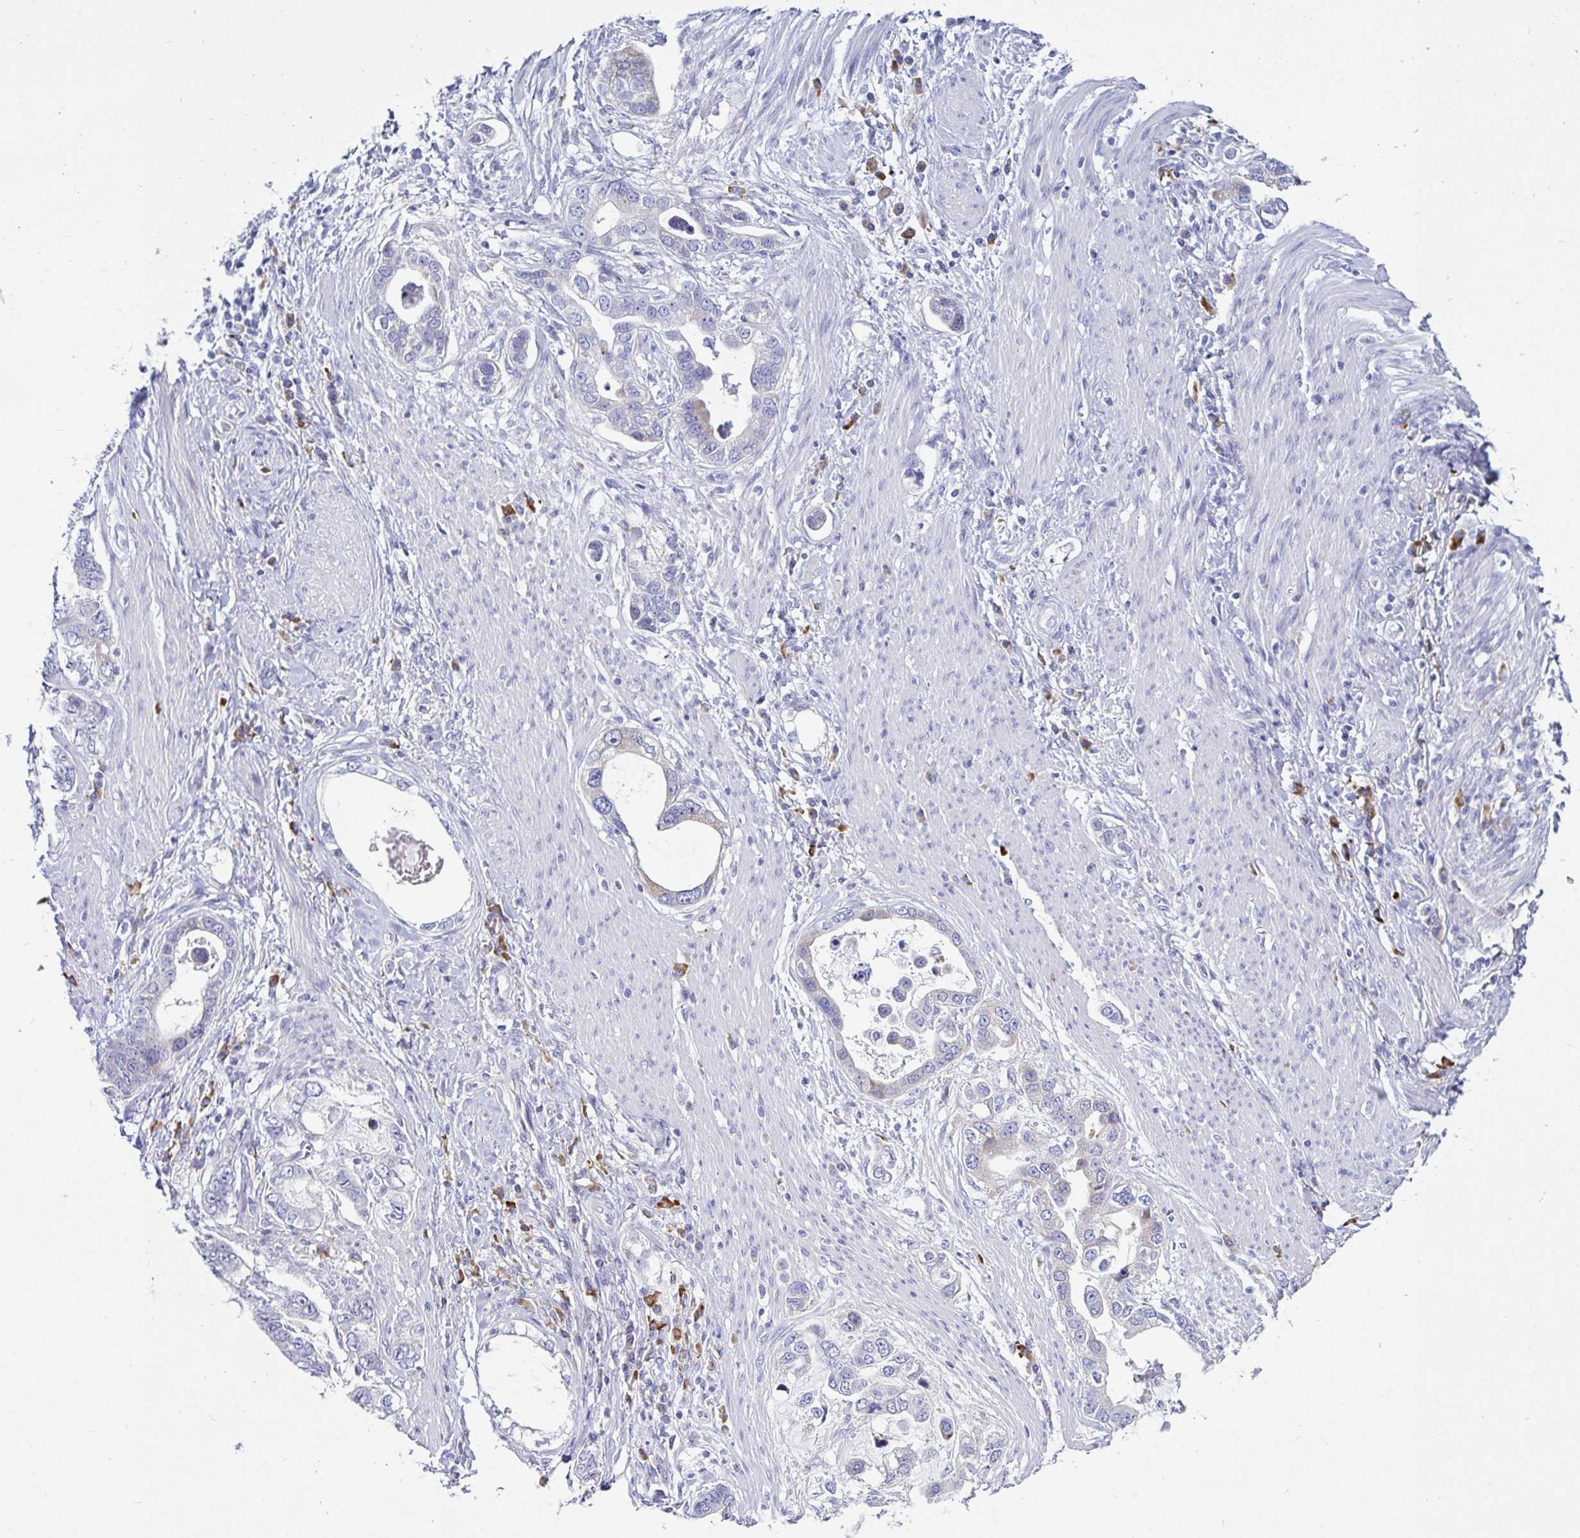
{"staining": {"intensity": "negative", "quantity": "none", "location": "none"}, "tissue": "stomach cancer", "cell_type": "Tumor cells", "image_type": "cancer", "snomed": [{"axis": "morphology", "description": "Adenocarcinoma, NOS"}, {"axis": "topography", "description": "Stomach, lower"}], "caption": "The immunohistochemistry (IHC) micrograph has no significant positivity in tumor cells of stomach cancer (adenocarcinoma) tissue.", "gene": "TFPI2", "patient": {"sex": "female", "age": 93}}